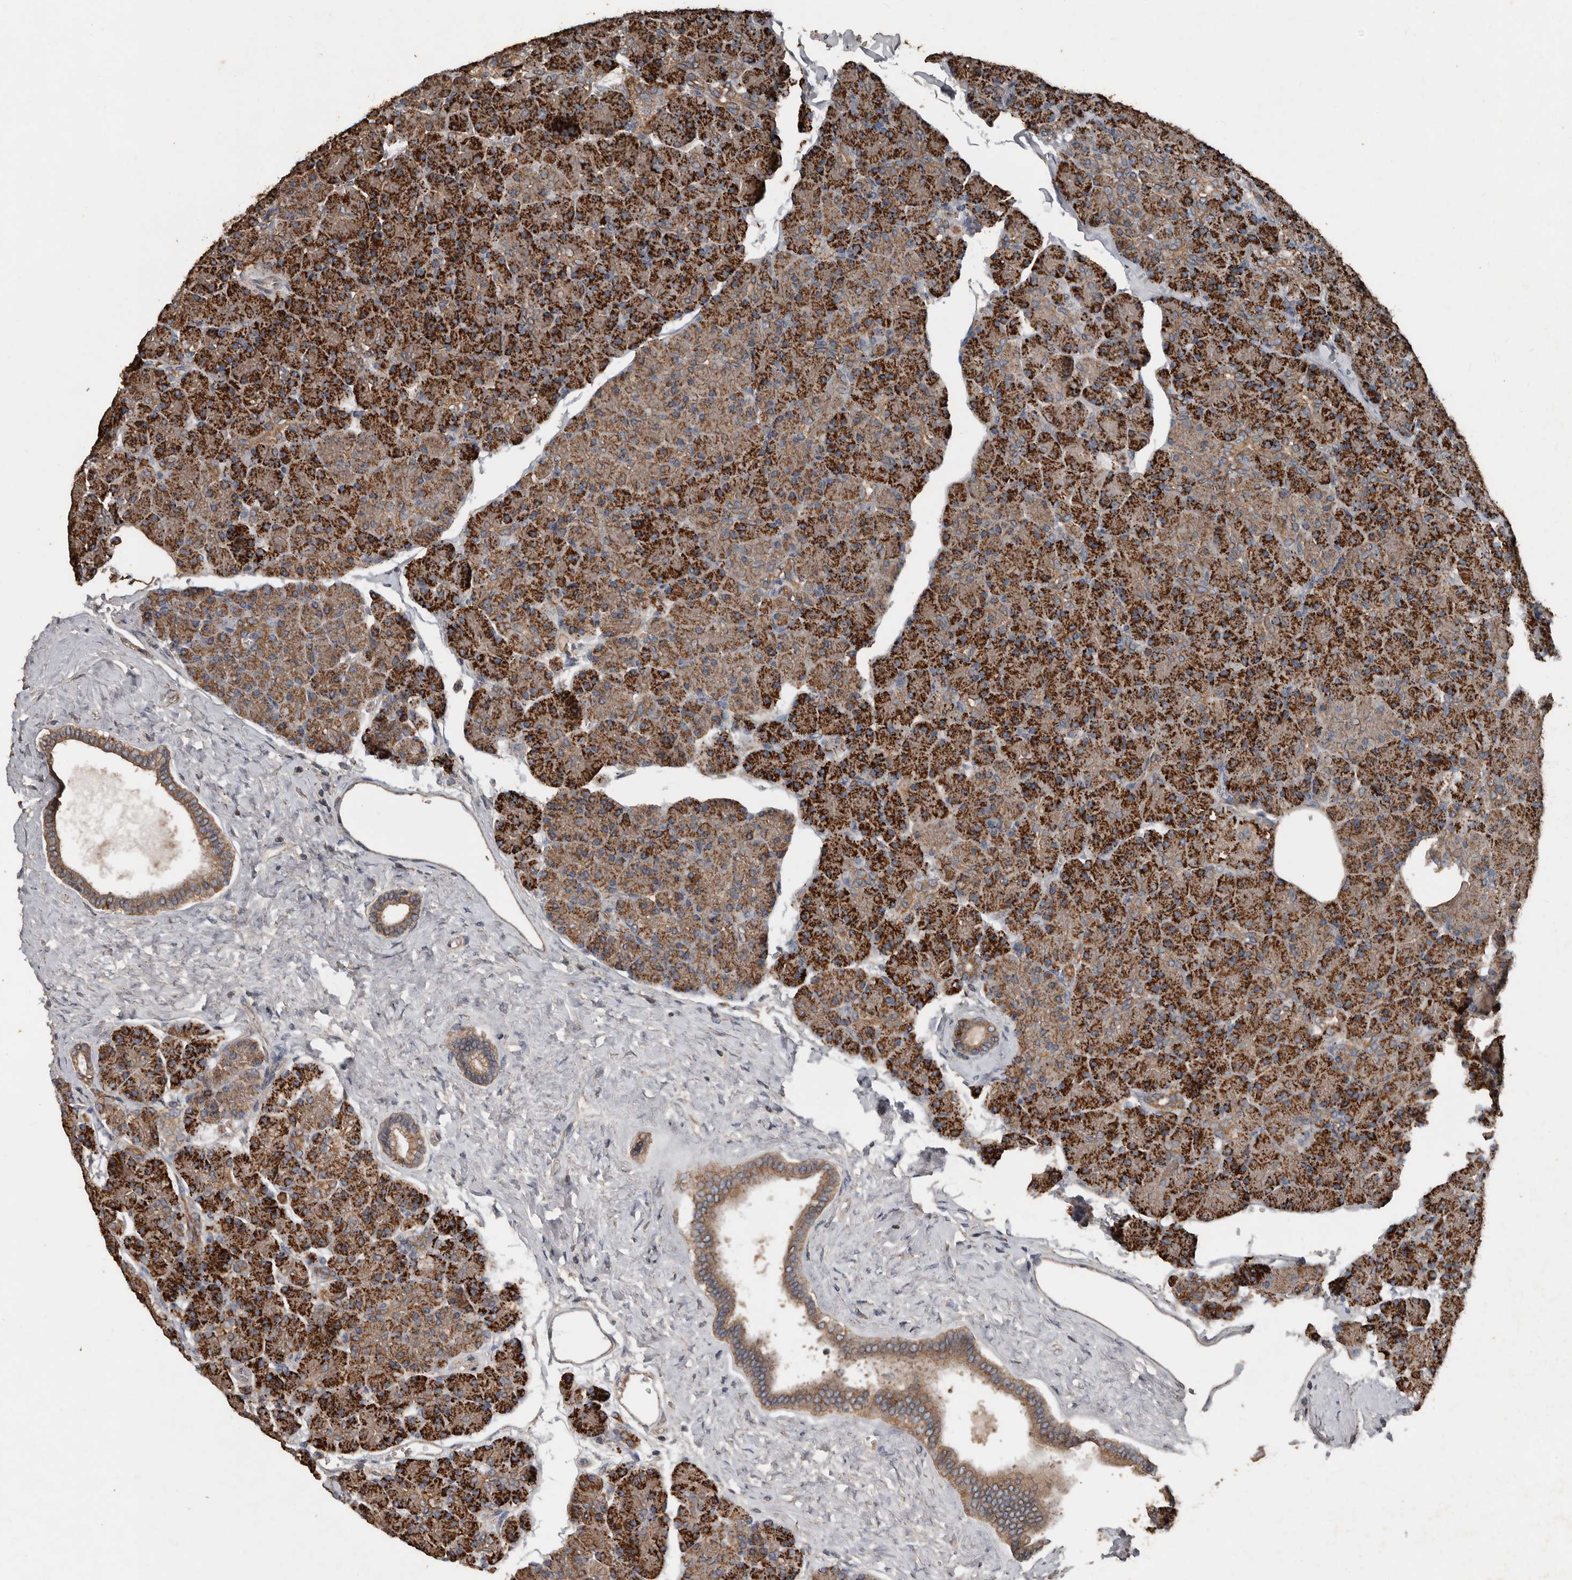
{"staining": {"intensity": "strong", "quantity": ">75%", "location": "cytoplasmic/membranous"}, "tissue": "pancreas", "cell_type": "Exocrine glandular cells", "image_type": "normal", "snomed": [{"axis": "morphology", "description": "Normal tissue, NOS"}, {"axis": "topography", "description": "Pancreas"}], "caption": "Brown immunohistochemical staining in benign human pancreas exhibits strong cytoplasmic/membranous positivity in about >75% of exocrine glandular cells.", "gene": "HYAL4", "patient": {"sex": "female", "age": 43}}